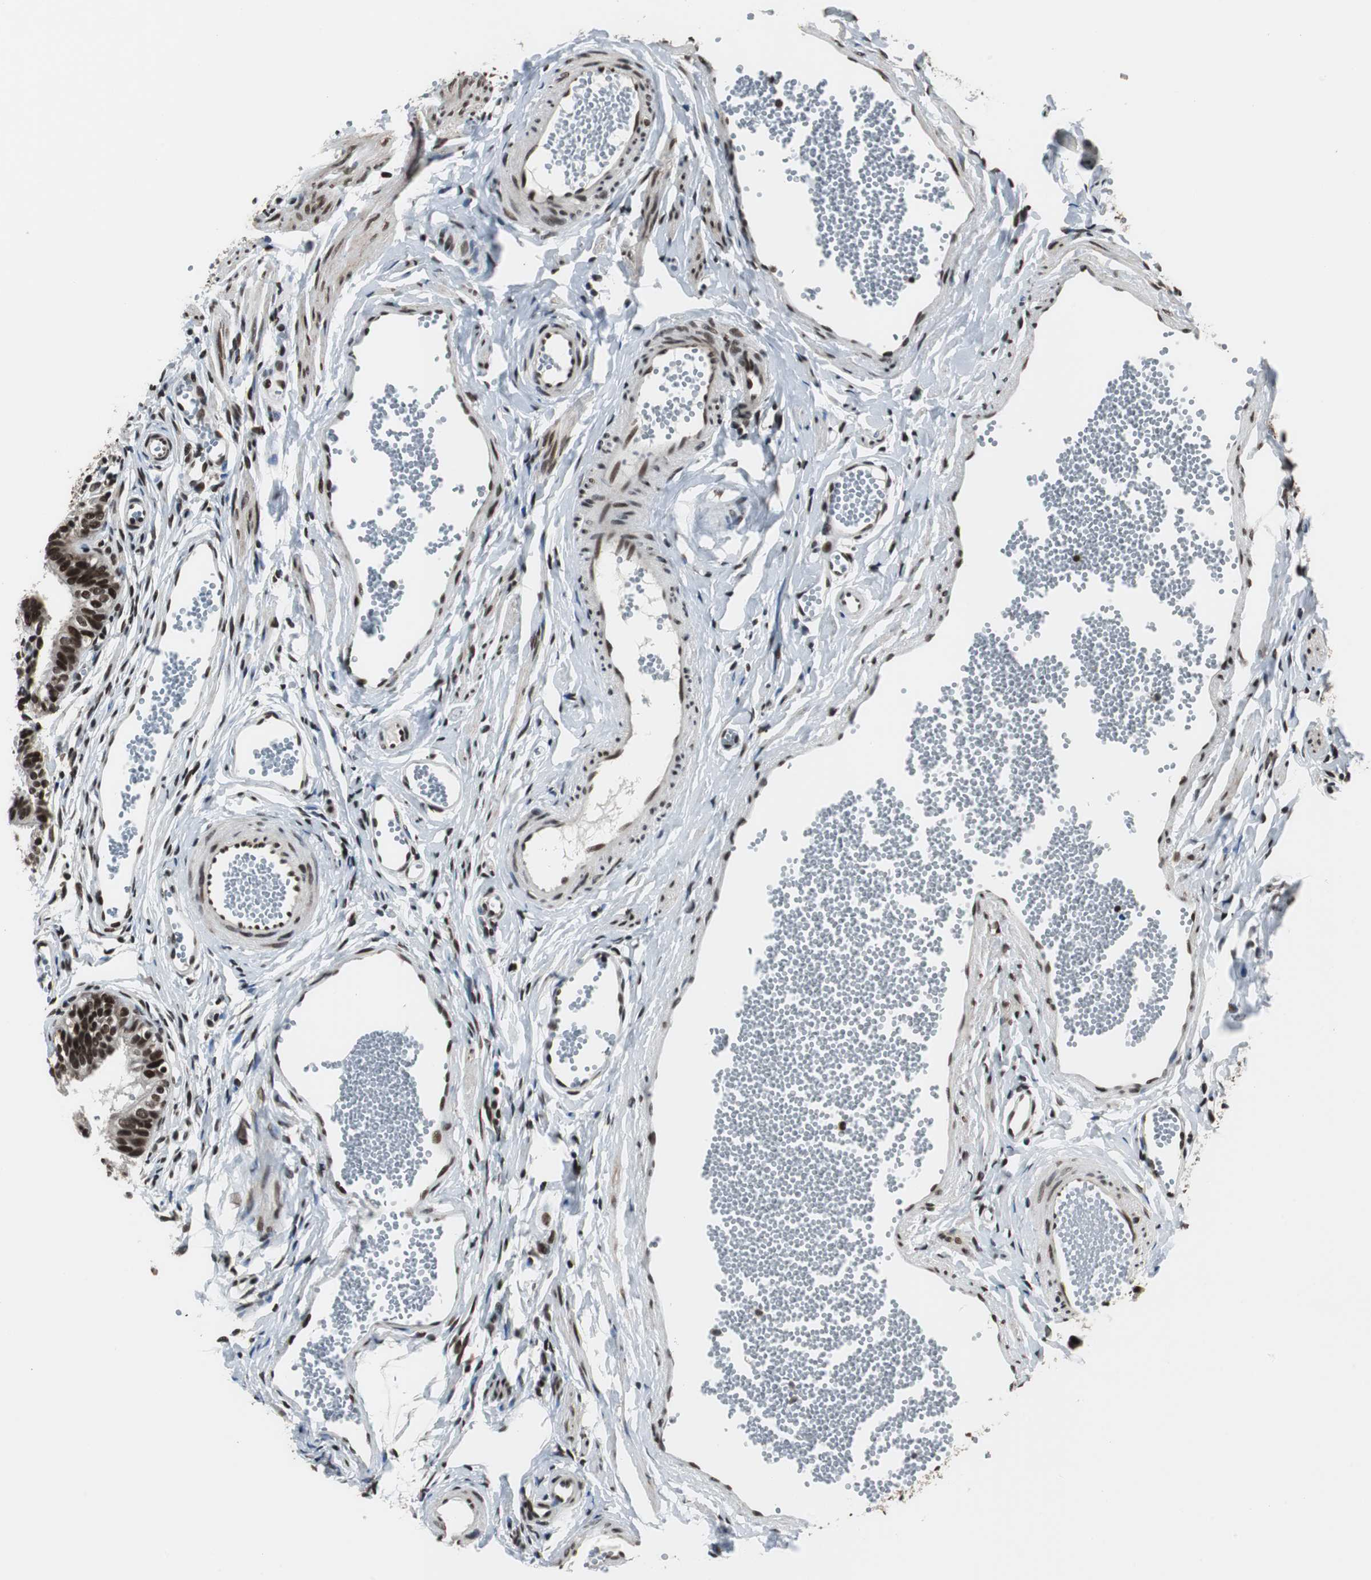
{"staining": {"intensity": "strong", "quantity": ">75%", "location": "nuclear"}, "tissue": "fallopian tube", "cell_type": "Glandular cells", "image_type": "normal", "snomed": [{"axis": "morphology", "description": "Normal tissue, NOS"}, {"axis": "topography", "description": "Fallopian tube"}, {"axis": "topography", "description": "Placenta"}], "caption": "Fallopian tube stained for a protein (brown) demonstrates strong nuclear positive expression in approximately >75% of glandular cells.", "gene": "CDK9", "patient": {"sex": "female", "age": 34}}